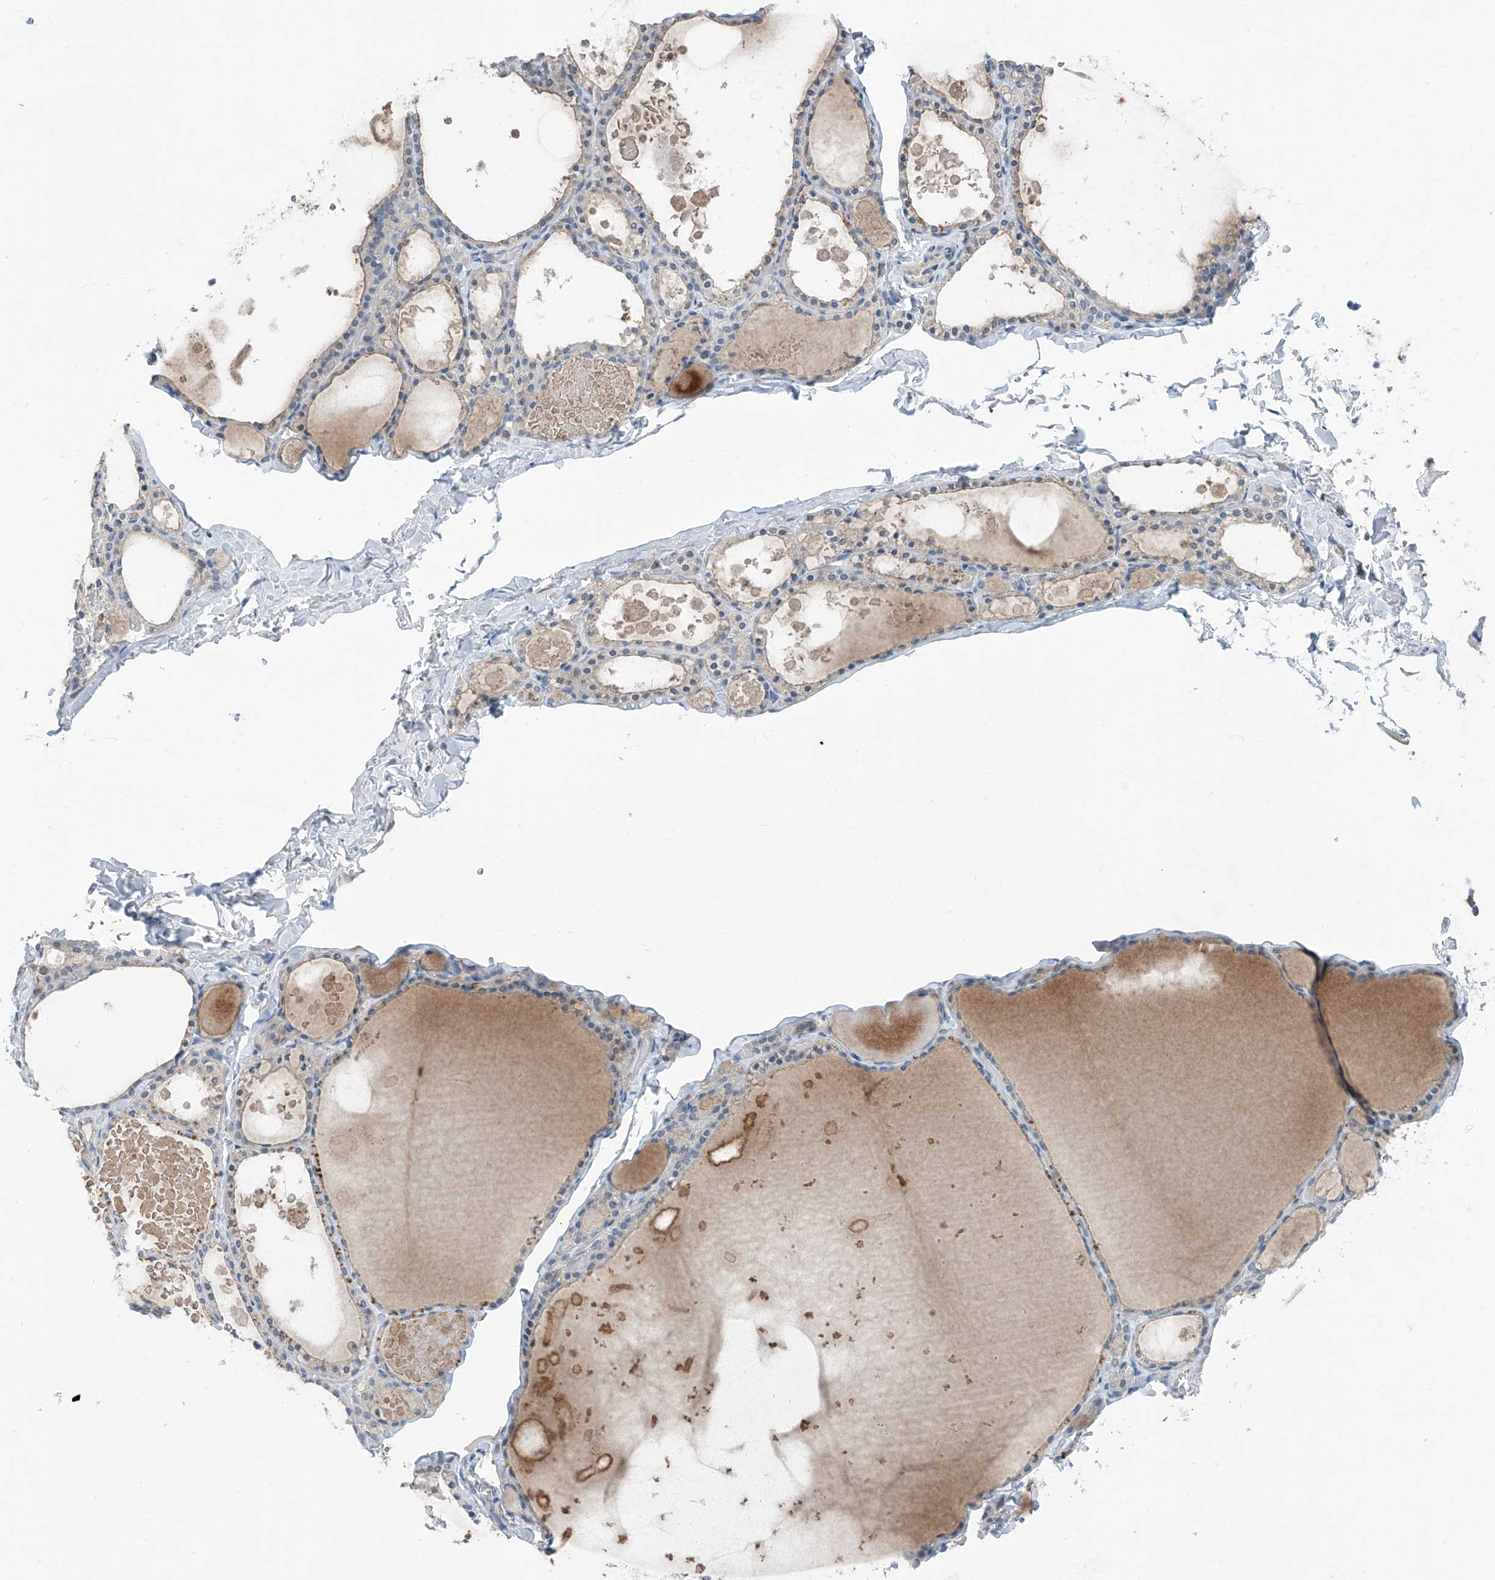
{"staining": {"intensity": "negative", "quantity": "none", "location": "none"}, "tissue": "thyroid gland", "cell_type": "Glandular cells", "image_type": "normal", "snomed": [{"axis": "morphology", "description": "Normal tissue, NOS"}, {"axis": "topography", "description": "Thyroid gland"}], "caption": "Micrograph shows no significant protein staining in glandular cells of unremarkable thyroid gland. (DAB (3,3'-diaminobenzidine) immunohistochemistry, high magnification).", "gene": "ANKRD34A", "patient": {"sex": "male", "age": 56}}